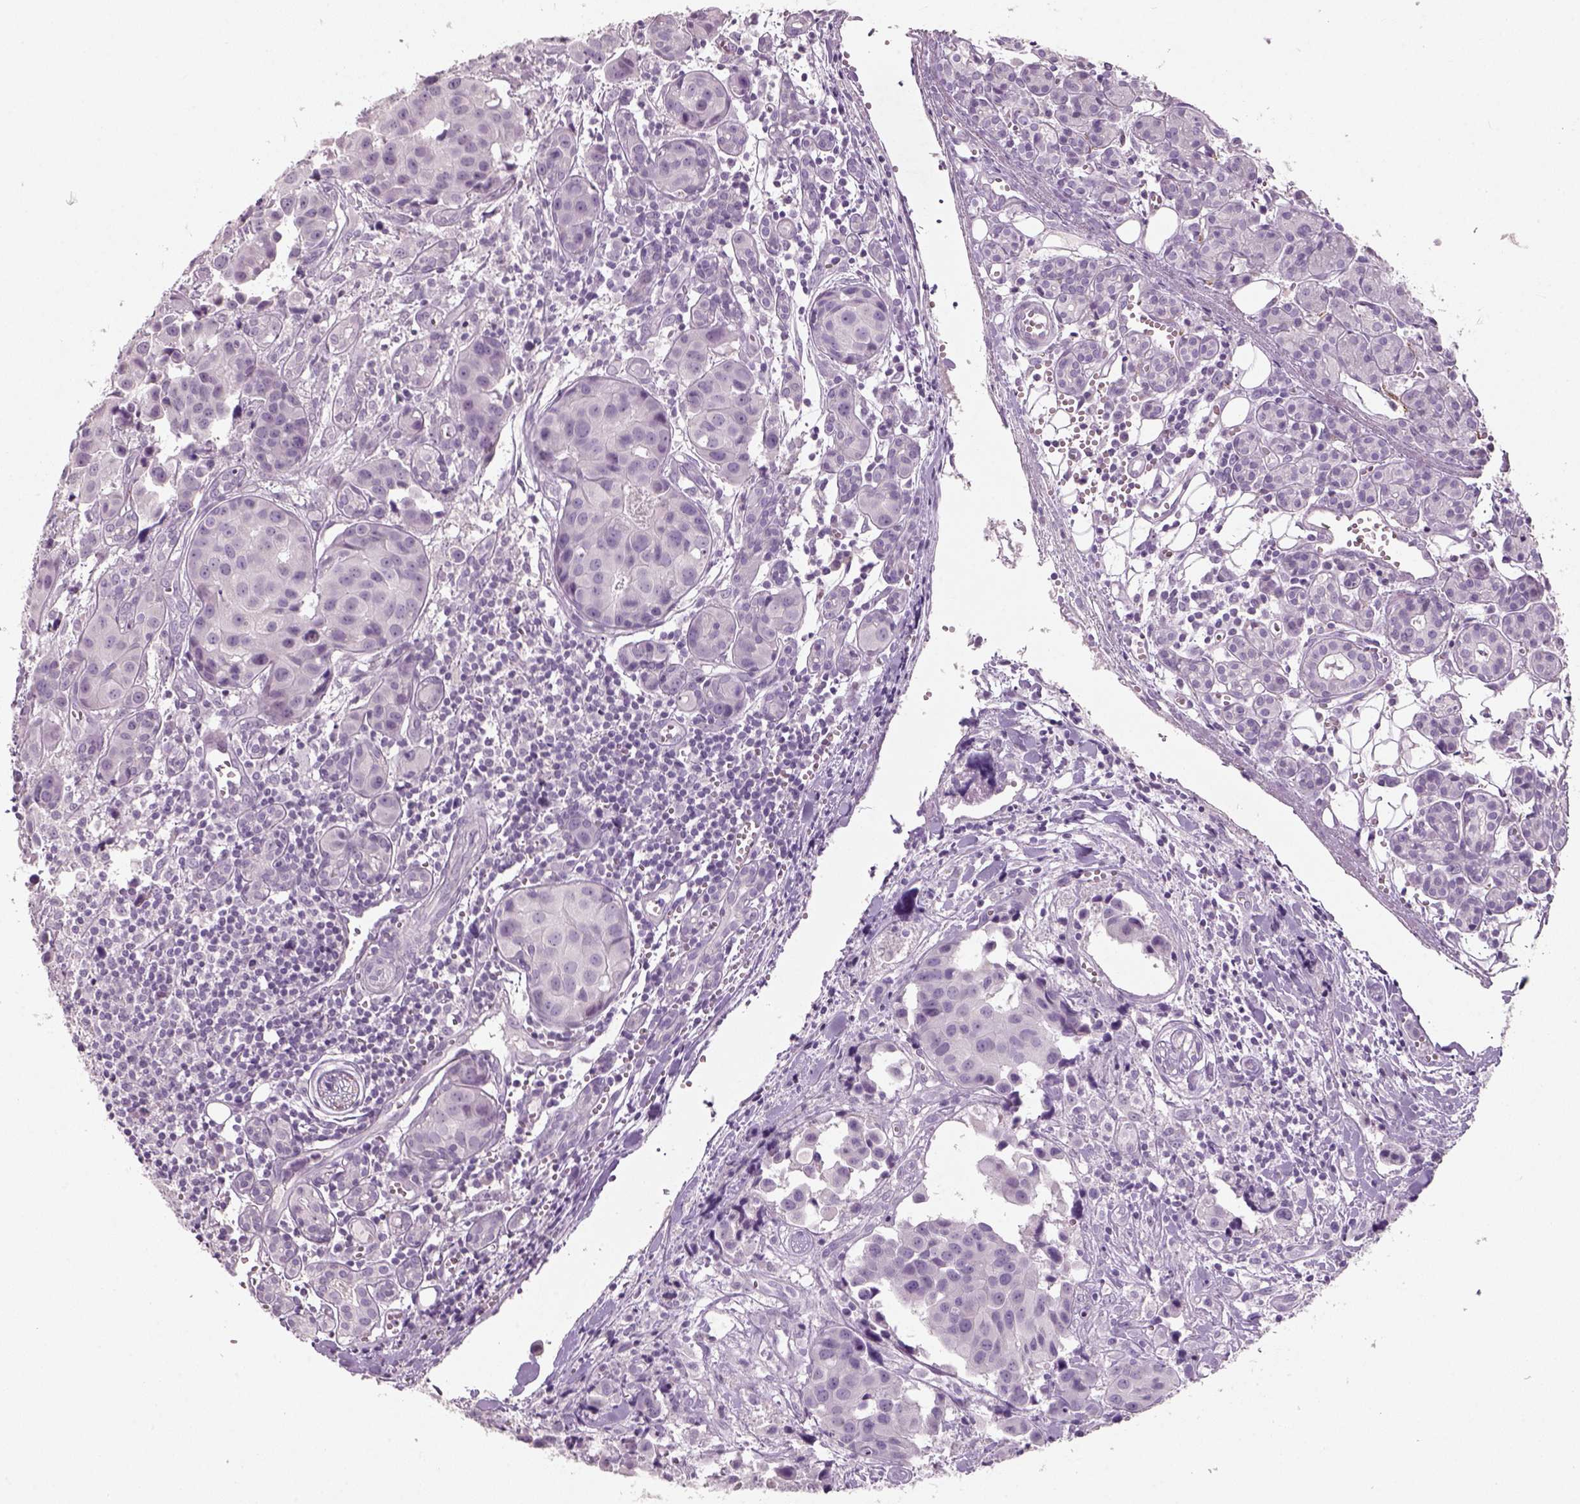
{"staining": {"intensity": "negative", "quantity": "none", "location": "none"}, "tissue": "head and neck cancer", "cell_type": "Tumor cells", "image_type": "cancer", "snomed": [{"axis": "morphology", "description": "Adenocarcinoma, NOS"}, {"axis": "topography", "description": "Head-Neck"}], "caption": "Head and neck cancer (adenocarcinoma) was stained to show a protein in brown. There is no significant positivity in tumor cells.", "gene": "SLC6A2", "patient": {"sex": "male", "age": 76}}